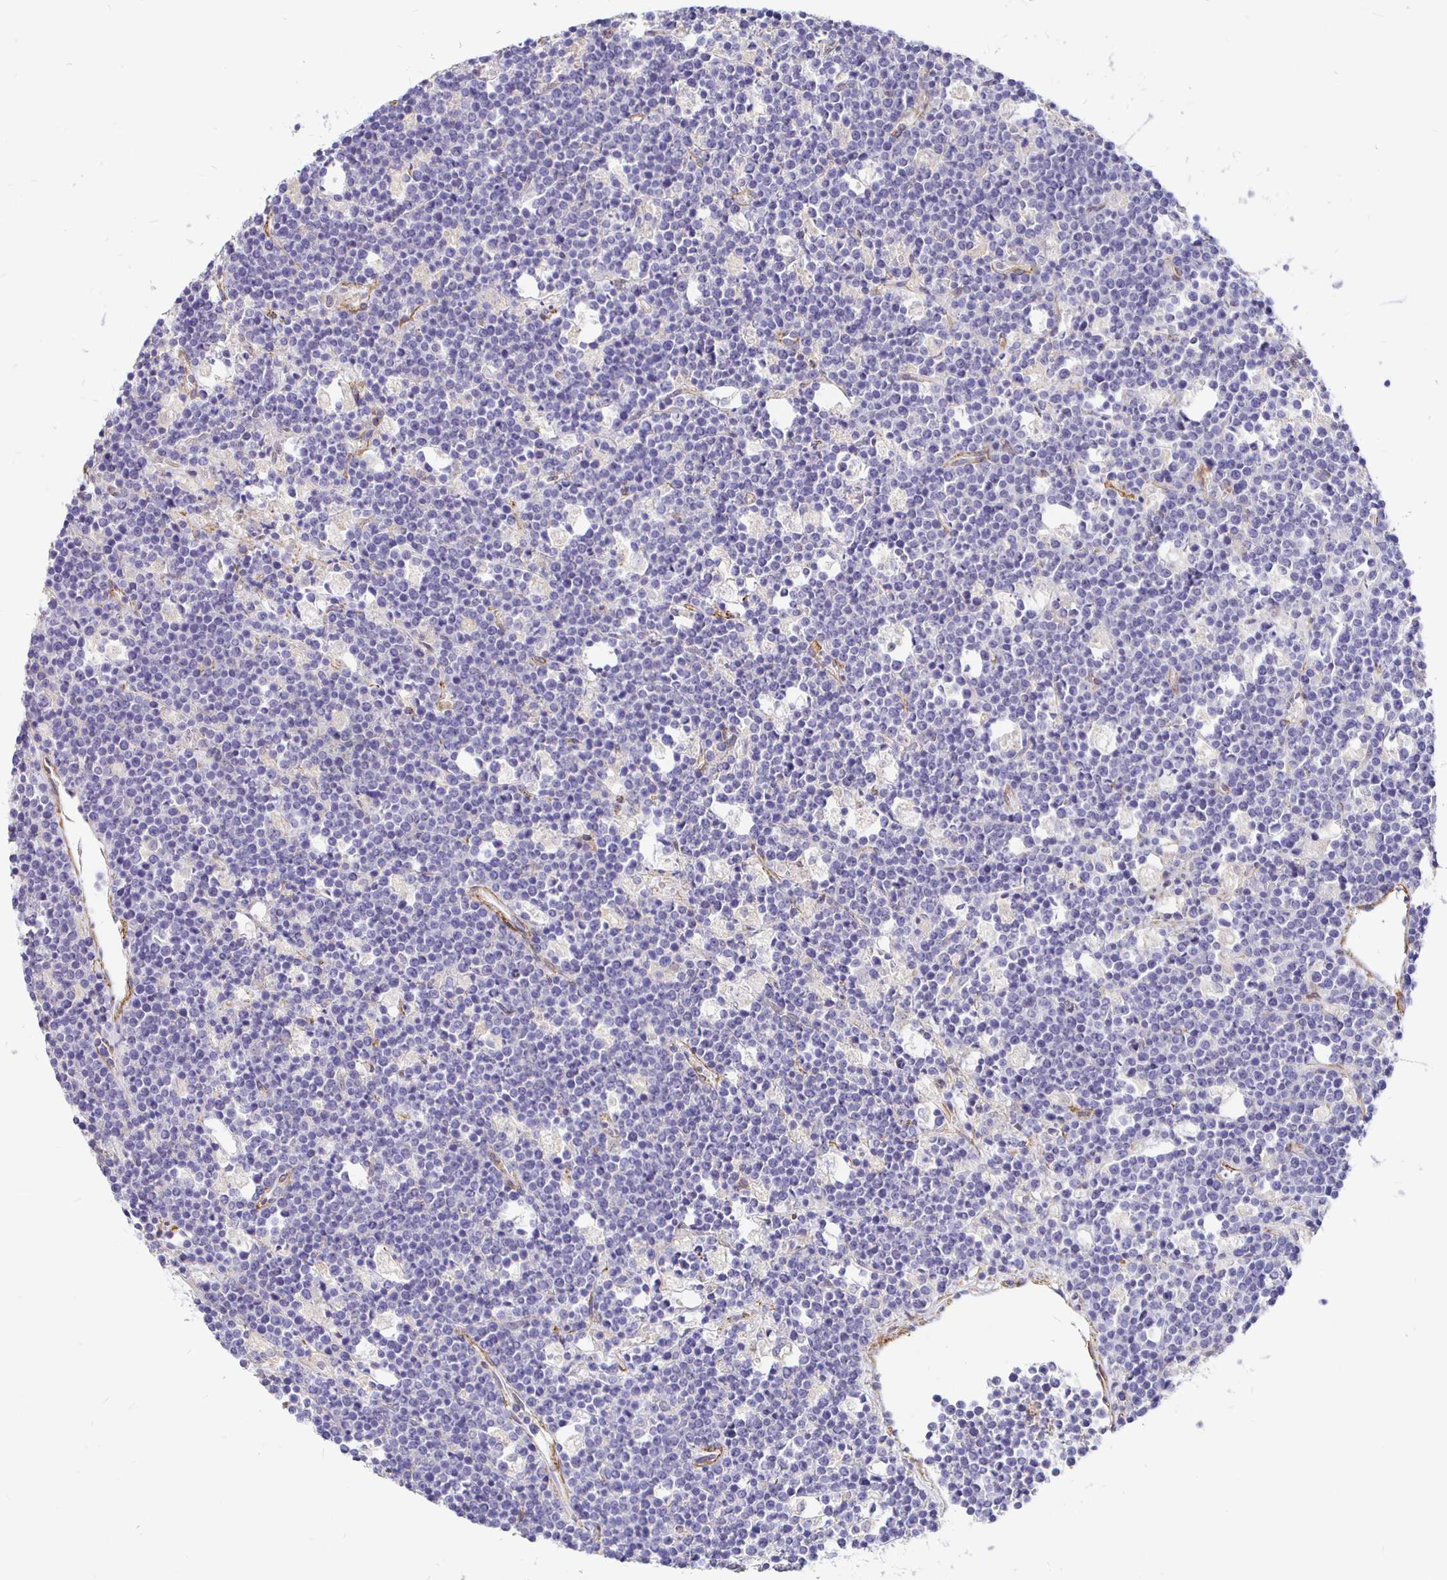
{"staining": {"intensity": "negative", "quantity": "none", "location": "none"}, "tissue": "lymphoma", "cell_type": "Tumor cells", "image_type": "cancer", "snomed": [{"axis": "morphology", "description": "Malignant lymphoma, non-Hodgkin's type, High grade"}, {"axis": "topography", "description": "Ovary"}], "caption": "This is an immunohistochemistry histopathology image of human lymphoma. There is no expression in tumor cells.", "gene": "PALM2AKAP2", "patient": {"sex": "female", "age": 56}}